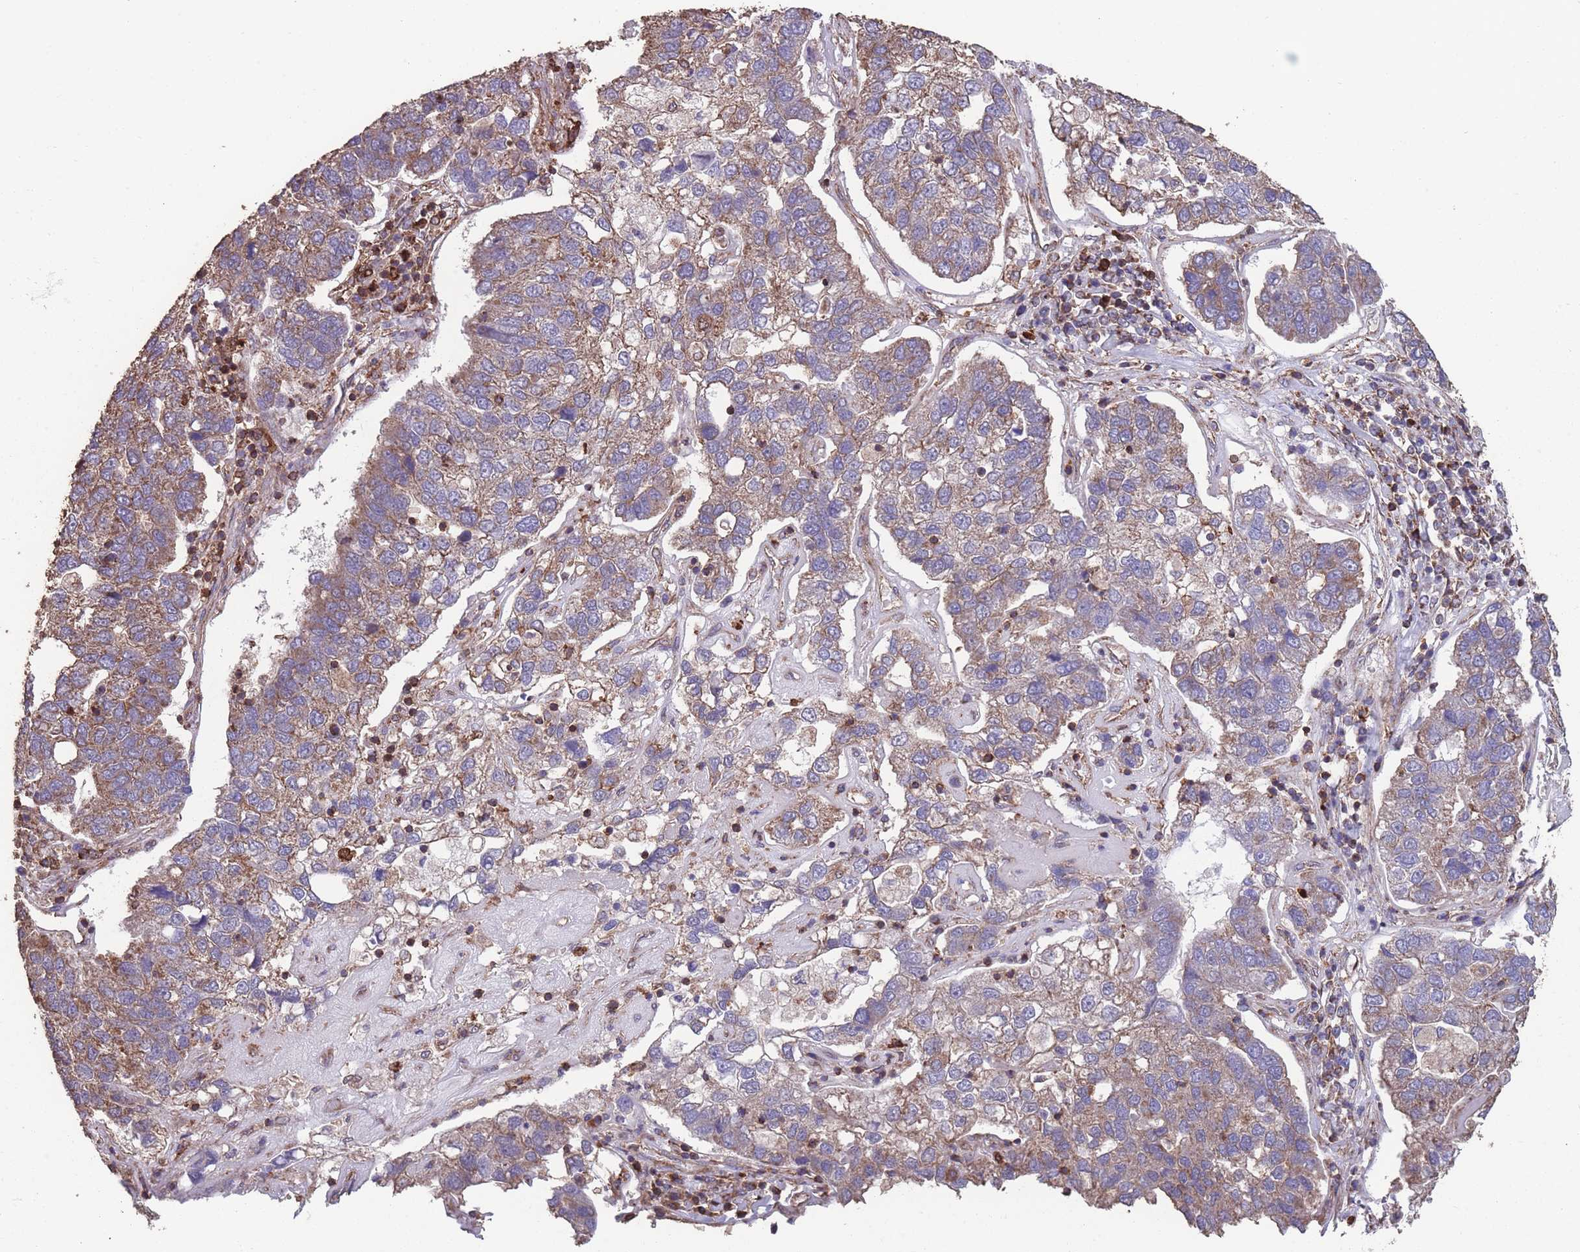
{"staining": {"intensity": "moderate", "quantity": ">75%", "location": "cytoplasmic/membranous"}, "tissue": "pancreatic cancer", "cell_type": "Tumor cells", "image_type": "cancer", "snomed": [{"axis": "morphology", "description": "Adenocarcinoma, NOS"}, {"axis": "topography", "description": "Pancreas"}], "caption": "Moderate cytoplasmic/membranous positivity for a protein is appreciated in approximately >75% of tumor cells of pancreatic cancer (adenocarcinoma) using IHC.", "gene": "NUDT21", "patient": {"sex": "female", "age": 61}}